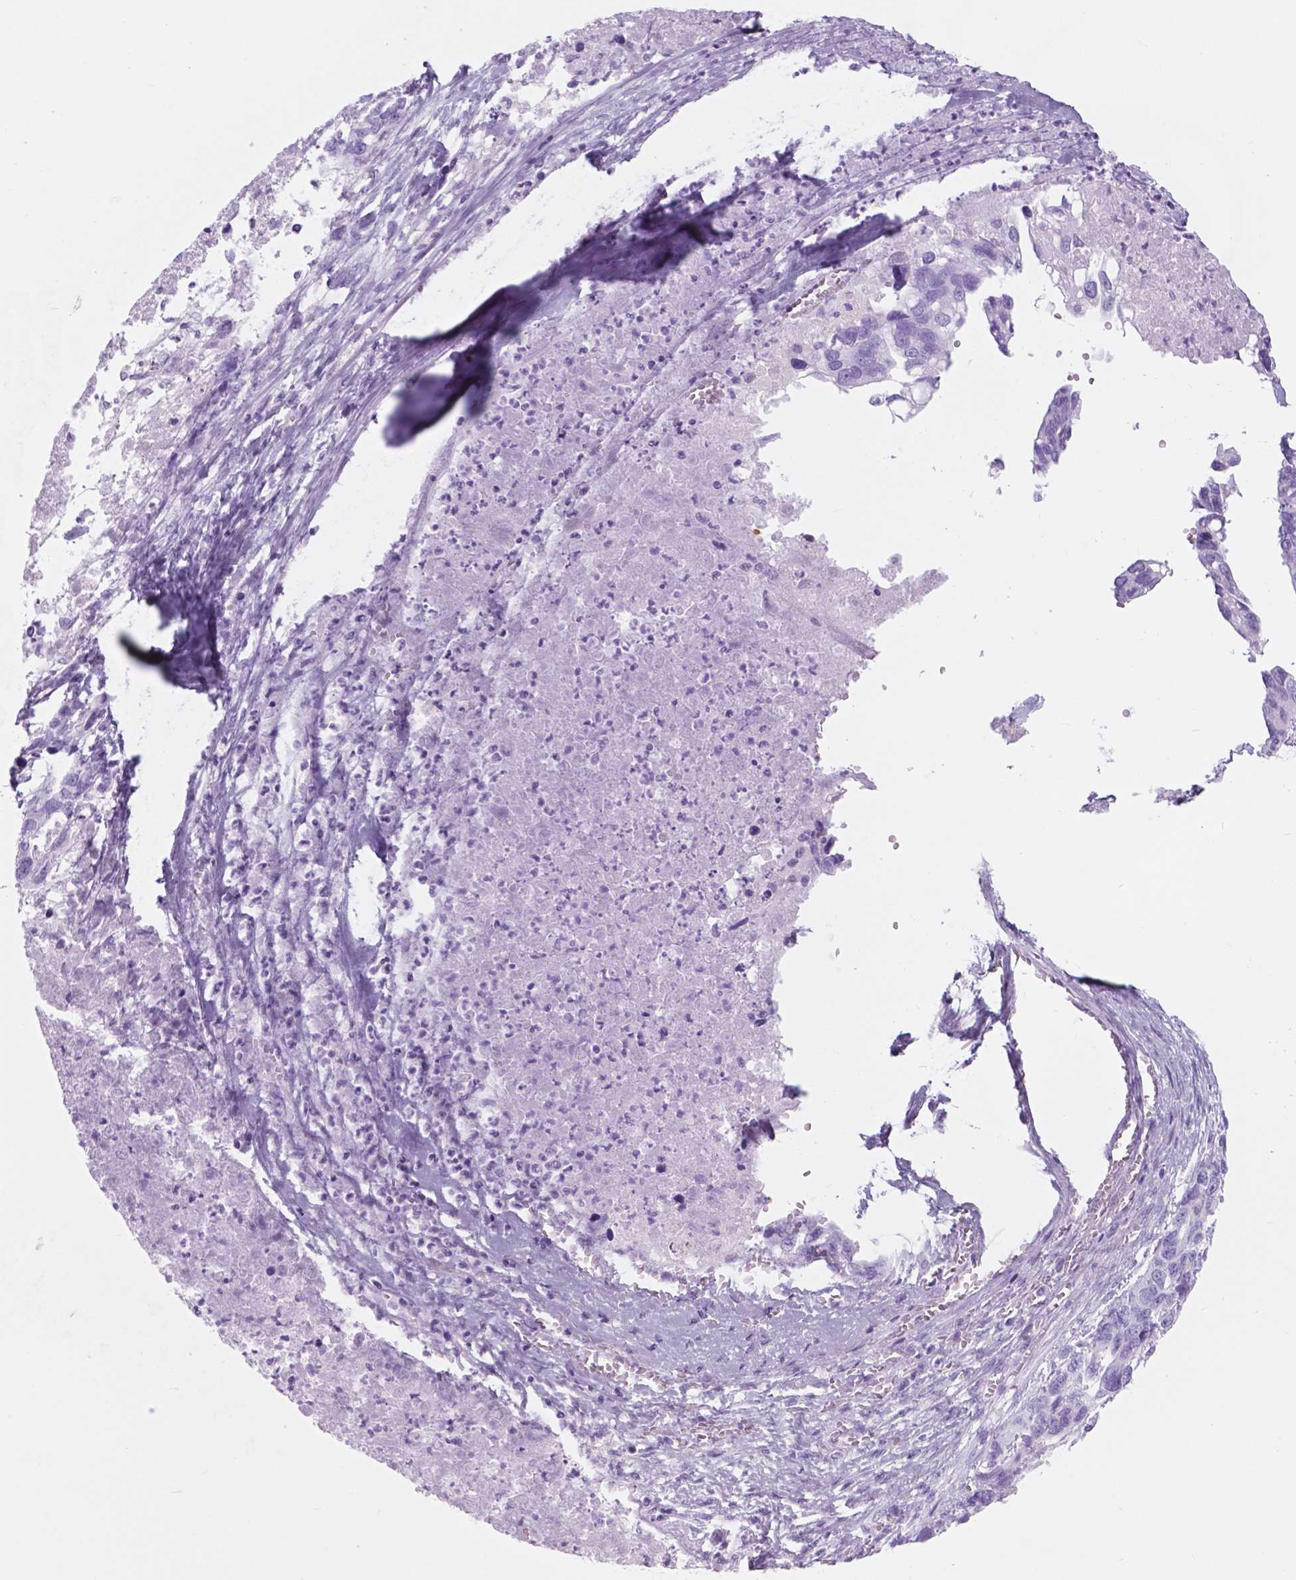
{"staining": {"intensity": "negative", "quantity": "none", "location": "none"}, "tissue": "ovarian cancer", "cell_type": "Tumor cells", "image_type": "cancer", "snomed": [{"axis": "morphology", "description": "Cystadenocarcinoma, serous, NOS"}, {"axis": "topography", "description": "Ovary"}], "caption": "High power microscopy micrograph of an IHC photomicrograph of ovarian cancer (serous cystadenocarcinoma), revealing no significant positivity in tumor cells.", "gene": "FXYD2", "patient": {"sex": "female", "age": 69}}